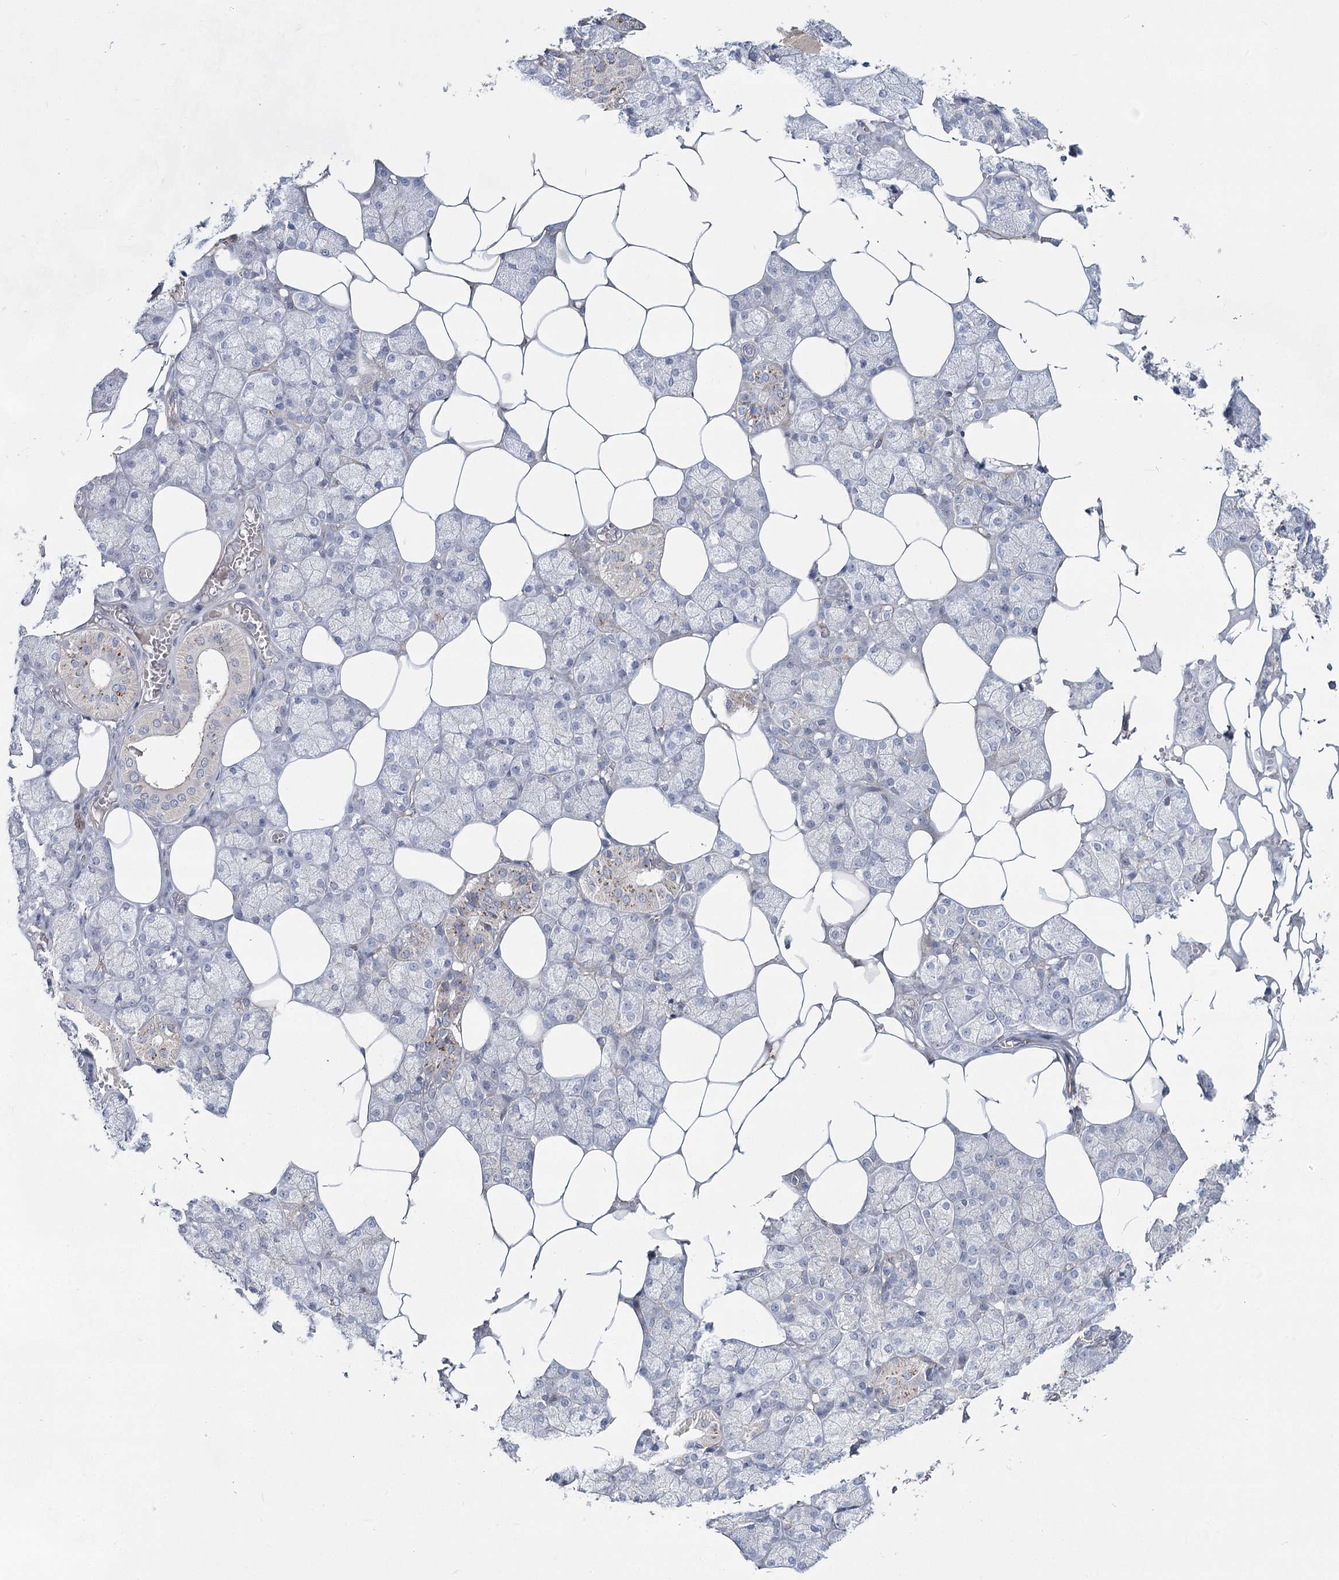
{"staining": {"intensity": "negative", "quantity": "none", "location": "none"}, "tissue": "salivary gland", "cell_type": "Glandular cells", "image_type": "normal", "snomed": [{"axis": "morphology", "description": "Normal tissue, NOS"}, {"axis": "topography", "description": "Salivary gland"}], "caption": "The photomicrograph exhibits no staining of glandular cells in unremarkable salivary gland.", "gene": "ATL2", "patient": {"sex": "male", "age": 62}}